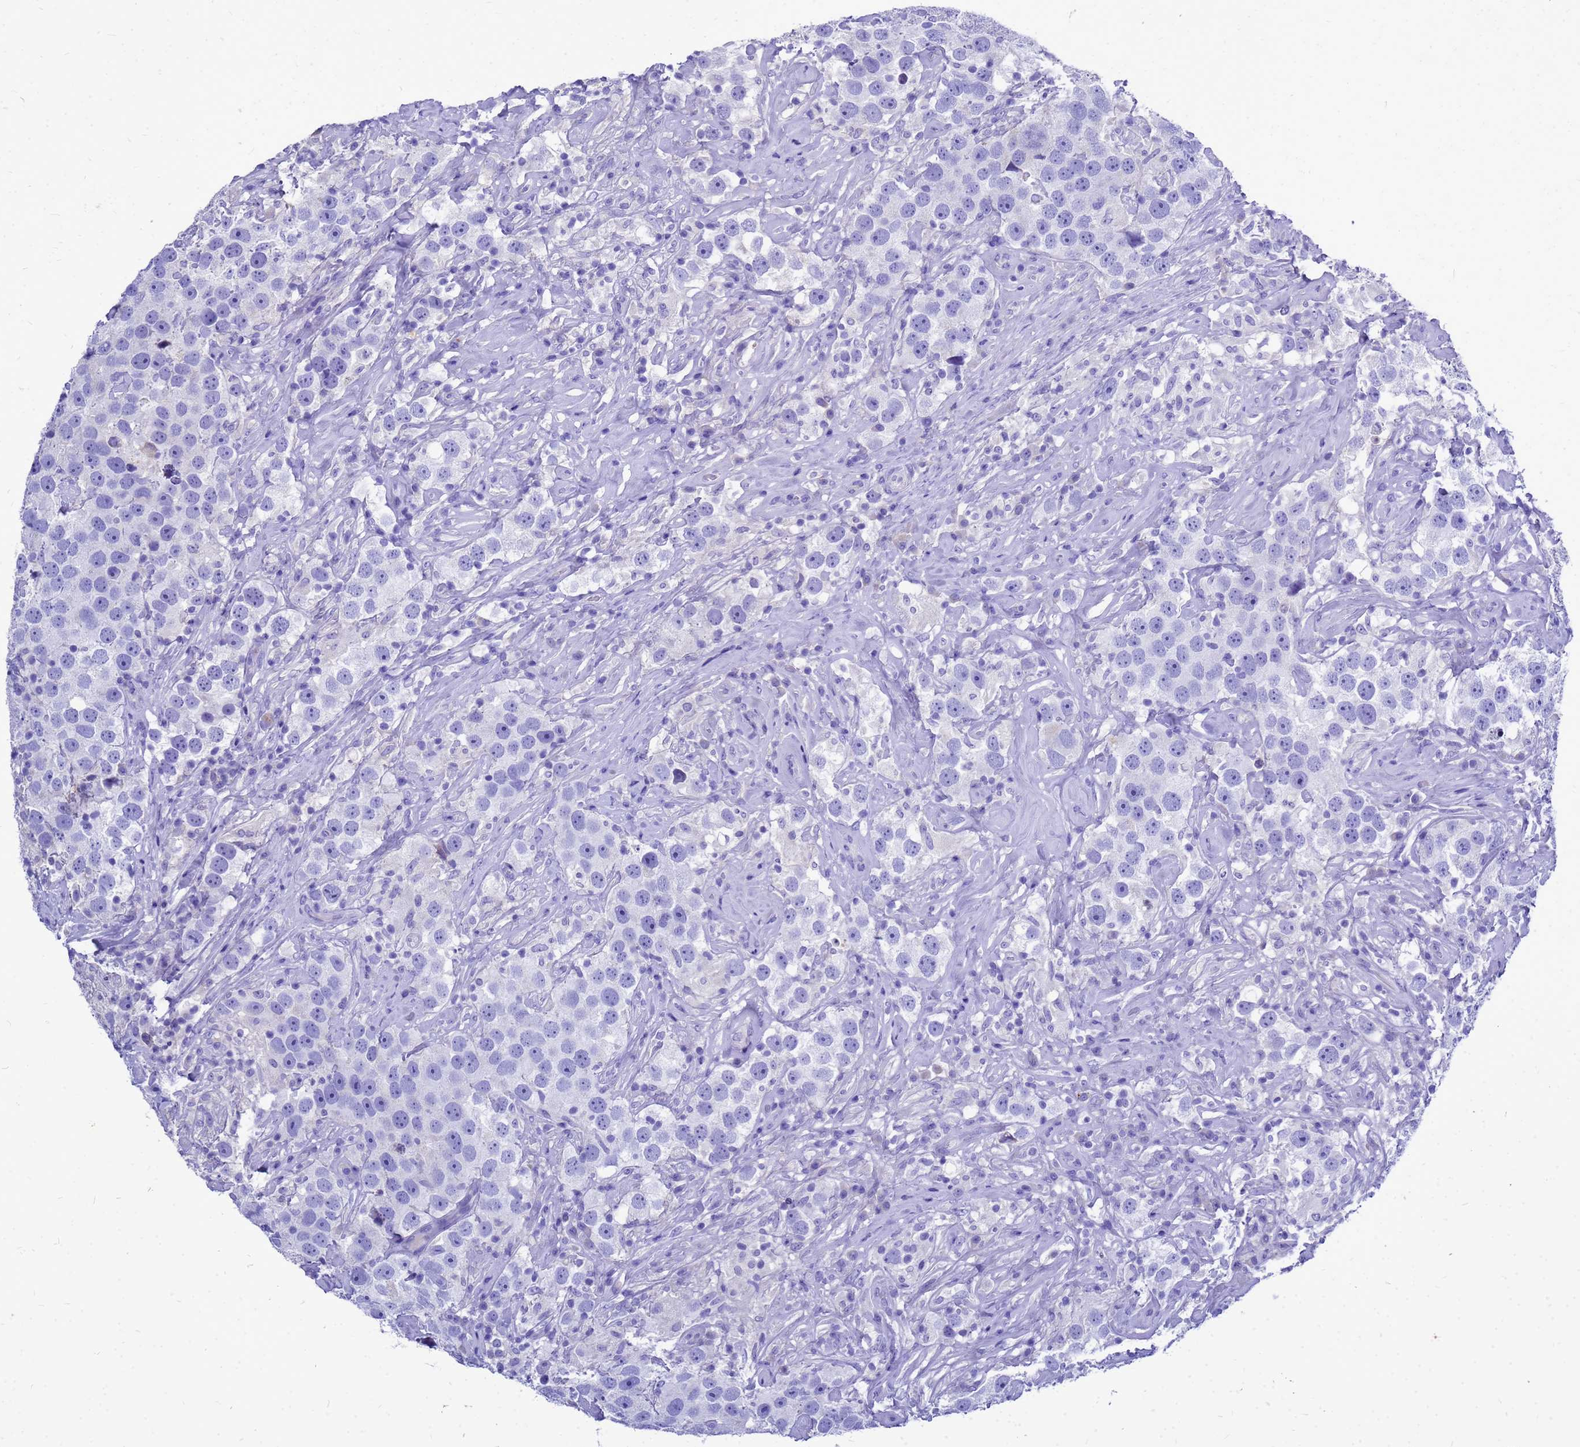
{"staining": {"intensity": "negative", "quantity": "none", "location": "none"}, "tissue": "testis cancer", "cell_type": "Tumor cells", "image_type": "cancer", "snomed": [{"axis": "morphology", "description": "Seminoma, NOS"}, {"axis": "topography", "description": "Testis"}], "caption": "Tumor cells are negative for brown protein staining in testis cancer (seminoma).", "gene": "OR52E2", "patient": {"sex": "male", "age": 49}}